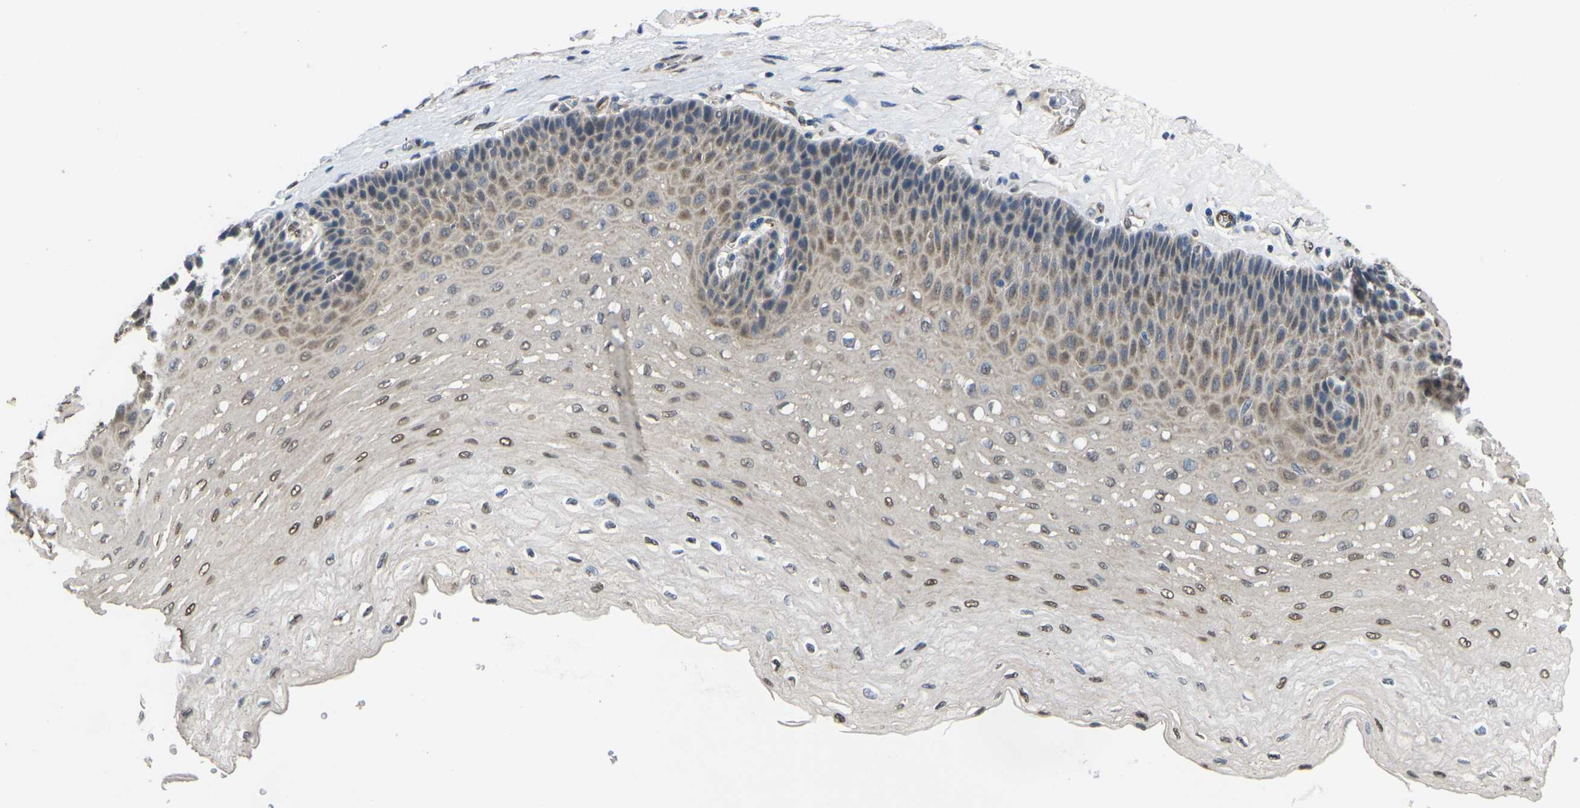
{"staining": {"intensity": "moderate", "quantity": "25%-75%", "location": "cytoplasmic/membranous,nuclear"}, "tissue": "esophagus", "cell_type": "Squamous epithelial cells", "image_type": "normal", "snomed": [{"axis": "morphology", "description": "Normal tissue, NOS"}, {"axis": "topography", "description": "Esophagus"}], "caption": "A brown stain labels moderate cytoplasmic/membranous,nuclear staining of a protein in squamous epithelial cells of benign human esophagus. (DAB IHC with brightfield microscopy, high magnification).", "gene": "ERBB4", "patient": {"sex": "female", "age": 72}}